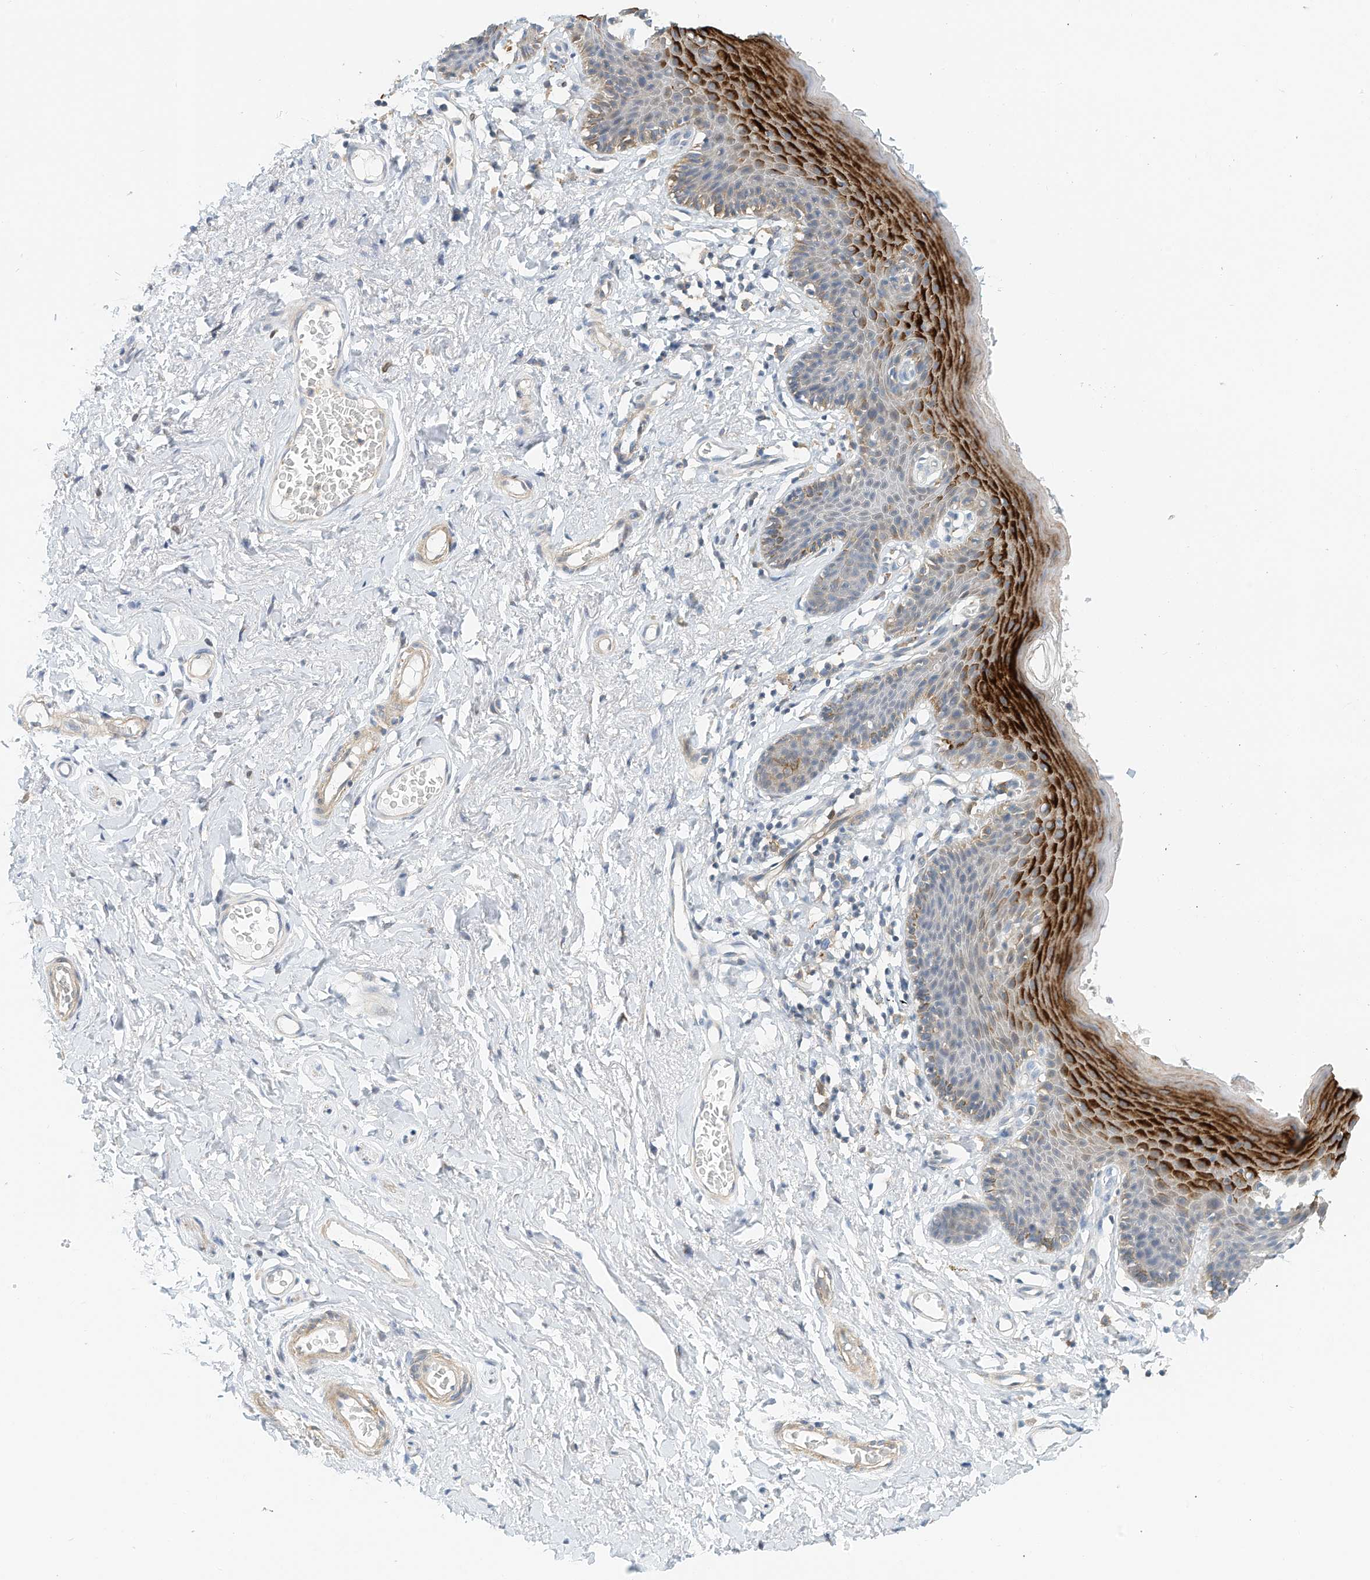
{"staining": {"intensity": "strong", "quantity": "<25%", "location": "cytoplasmic/membranous"}, "tissue": "skin", "cell_type": "Epidermal cells", "image_type": "normal", "snomed": [{"axis": "morphology", "description": "Normal tissue, NOS"}, {"axis": "topography", "description": "Vulva"}], "caption": "Skin stained for a protein demonstrates strong cytoplasmic/membranous positivity in epidermal cells. (DAB = brown stain, brightfield microscopy at high magnification).", "gene": "MICAL1", "patient": {"sex": "female", "age": 66}}